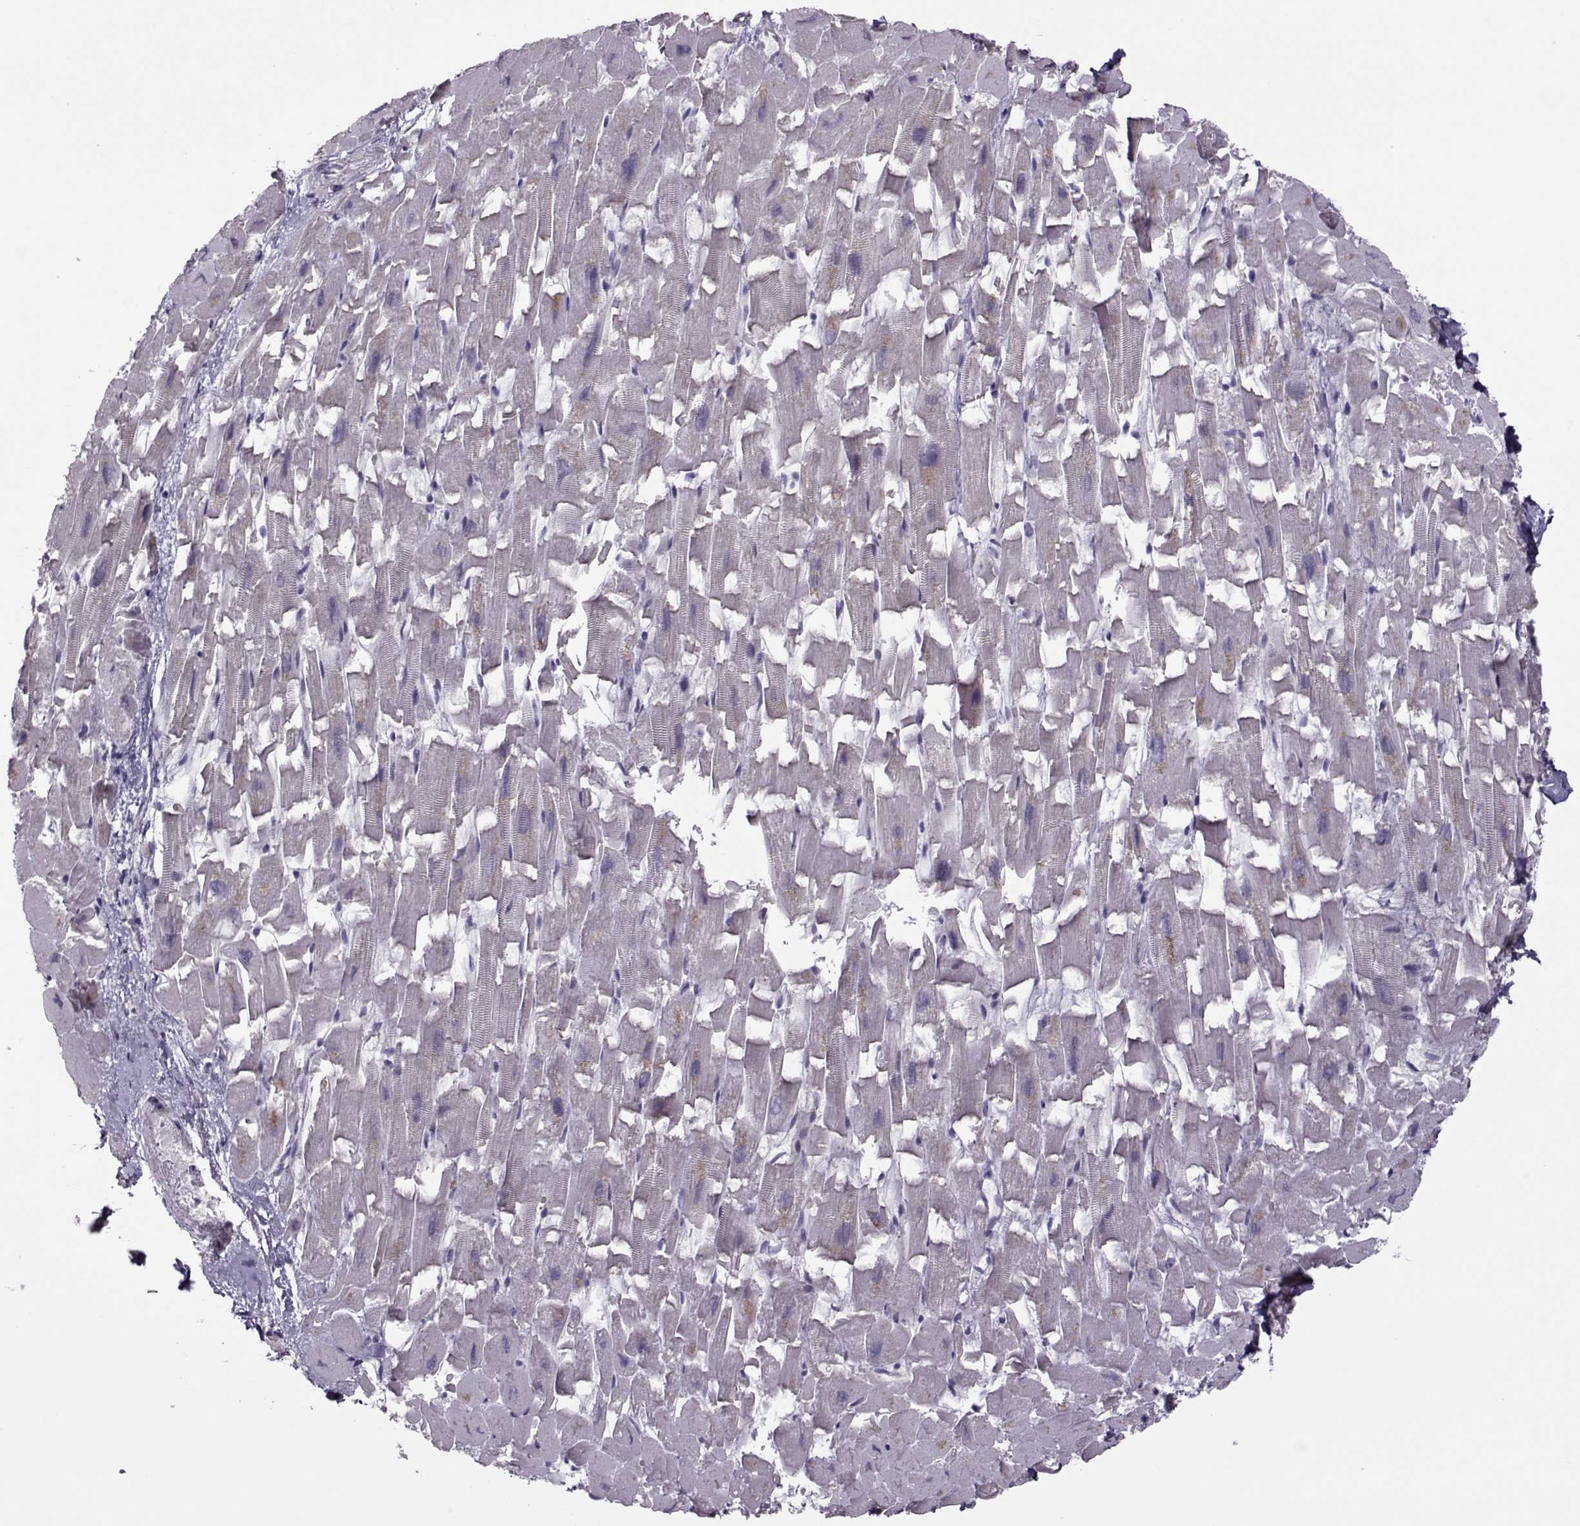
{"staining": {"intensity": "moderate", "quantity": "<25%", "location": "nuclear"}, "tissue": "heart muscle", "cell_type": "Cardiomyocytes", "image_type": "normal", "snomed": [{"axis": "morphology", "description": "Normal tissue, NOS"}, {"axis": "topography", "description": "Heart"}], "caption": "Moderate nuclear positivity for a protein is appreciated in approximately <25% of cardiomyocytes of benign heart muscle using immunohistochemistry.", "gene": "LIN28A", "patient": {"sex": "female", "age": 64}}